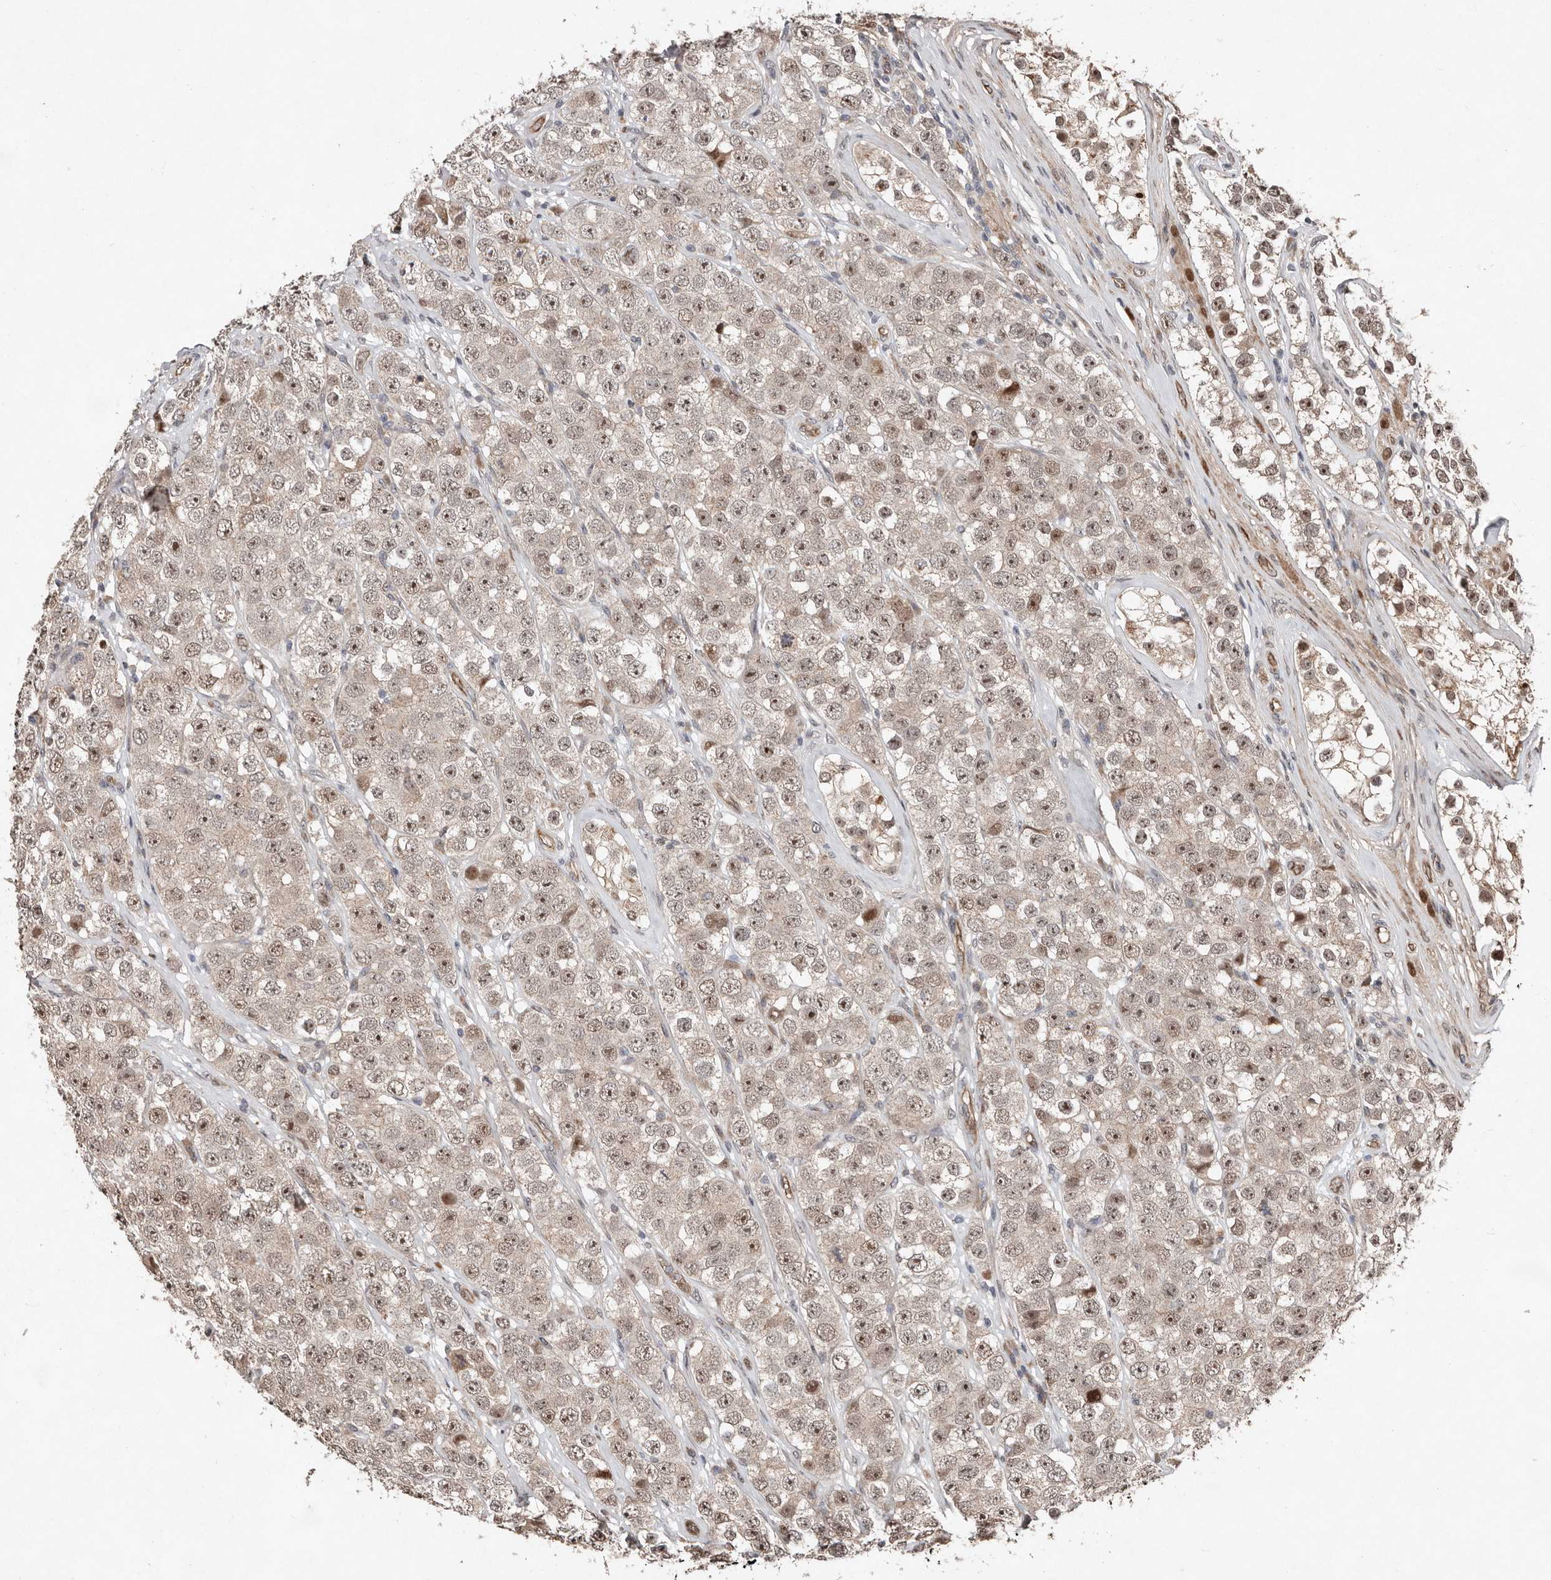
{"staining": {"intensity": "moderate", "quantity": ">75%", "location": "nuclear"}, "tissue": "testis cancer", "cell_type": "Tumor cells", "image_type": "cancer", "snomed": [{"axis": "morphology", "description": "Seminoma, NOS"}, {"axis": "topography", "description": "Testis"}], "caption": "Immunohistochemistry (IHC) photomicrograph of neoplastic tissue: testis cancer stained using IHC exhibits medium levels of moderate protein expression localized specifically in the nuclear of tumor cells, appearing as a nuclear brown color.", "gene": "DIP2C", "patient": {"sex": "male", "age": 28}}